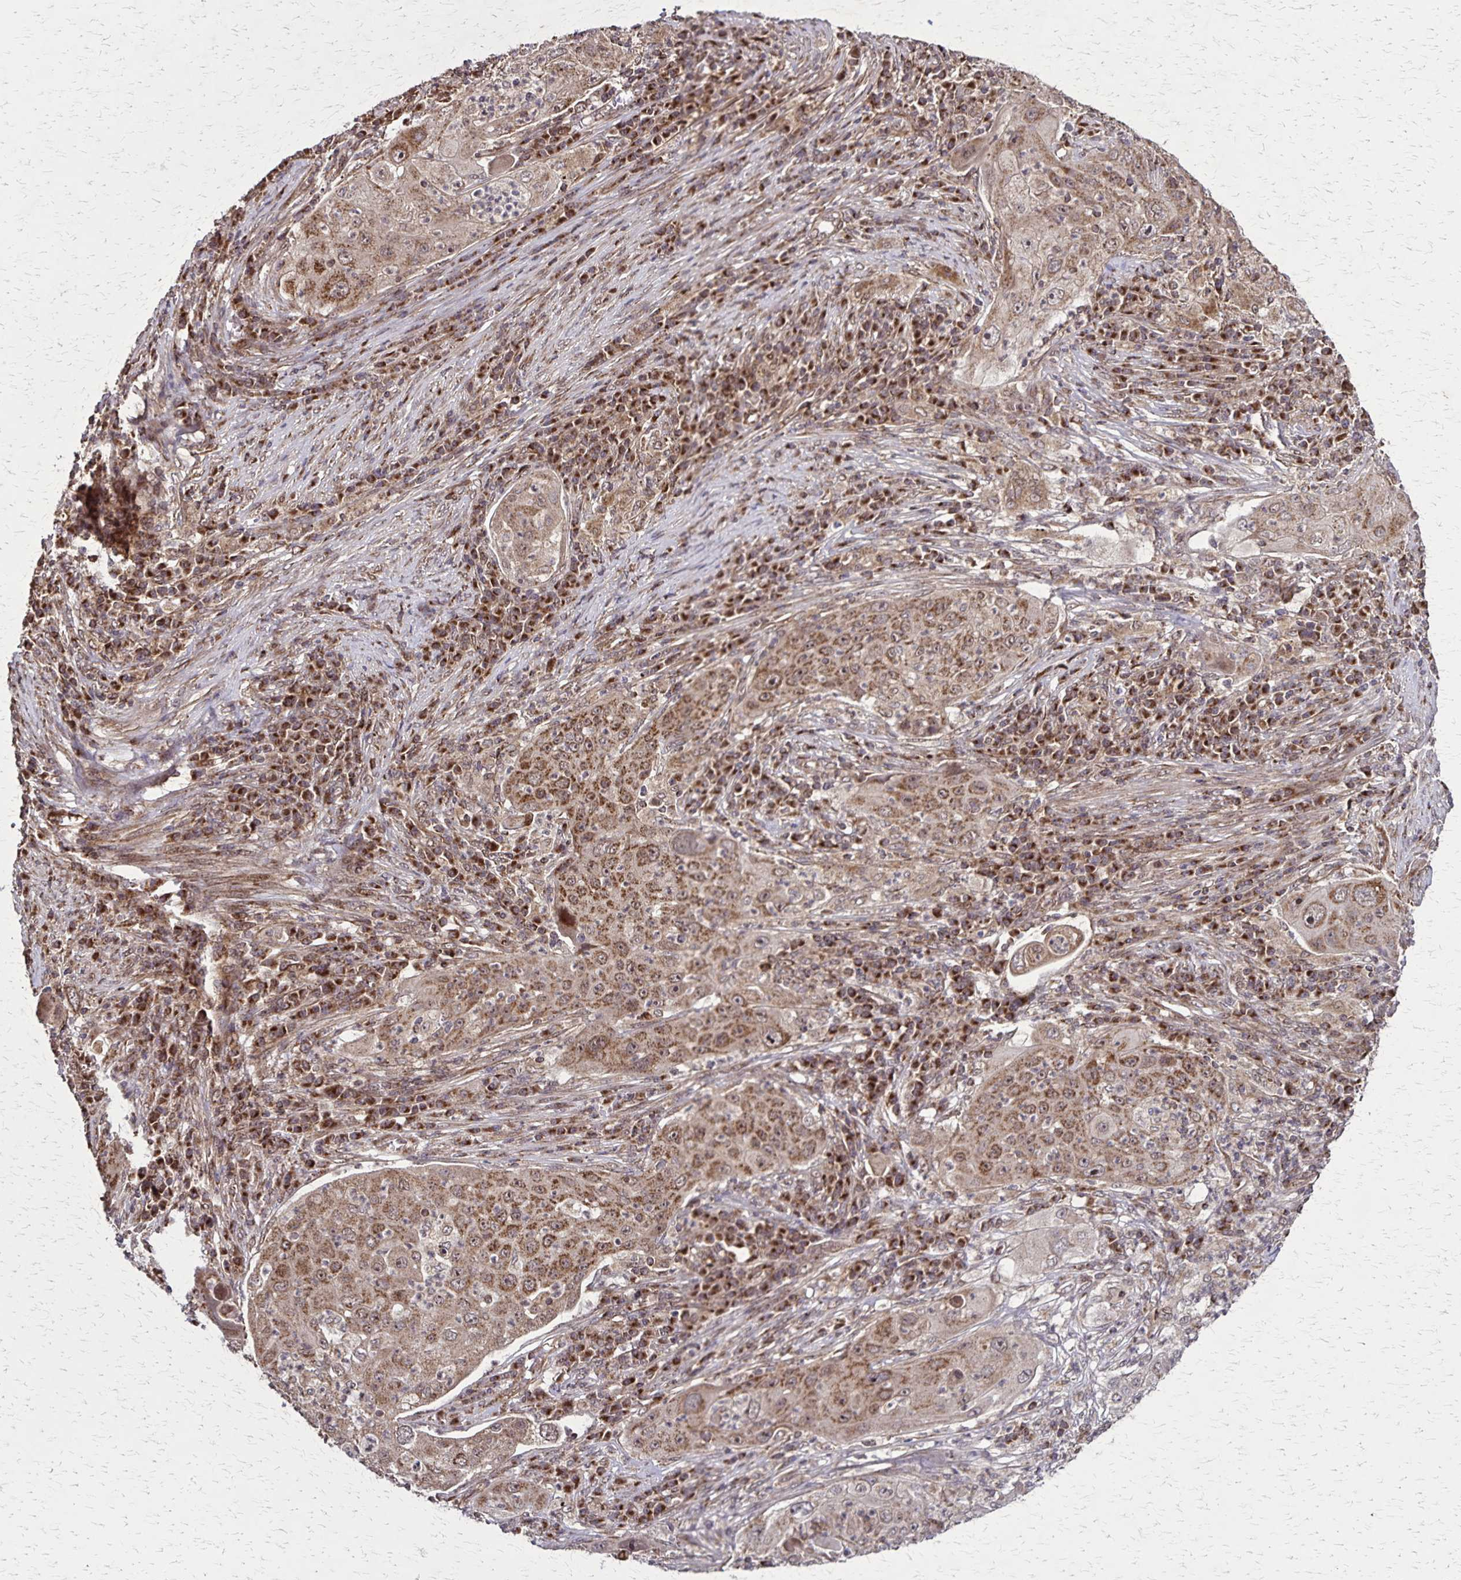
{"staining": {"intensity": "moderate", "quantity": ">75%", "location": "cytoplasmic/membranous,nuclear"}, "tissue": "lung cancer", "cell_type": "Tumor cells", "image_type": "cancer", "snomed": [{"axis": "morphology", "description": "Squamous cell carcinoma, NOS"}, {"axis": "topography", "description": "Lung"}], "caption": "Moderate cytoplasmic/membranous and nuclear positivity for a protein is appreciated in about >75% of tumor cells of lung cancer (squamous cell carcinoma) using IHC.", "gene": "NFS1", "patient": {"sex": "female", "age": 59}}